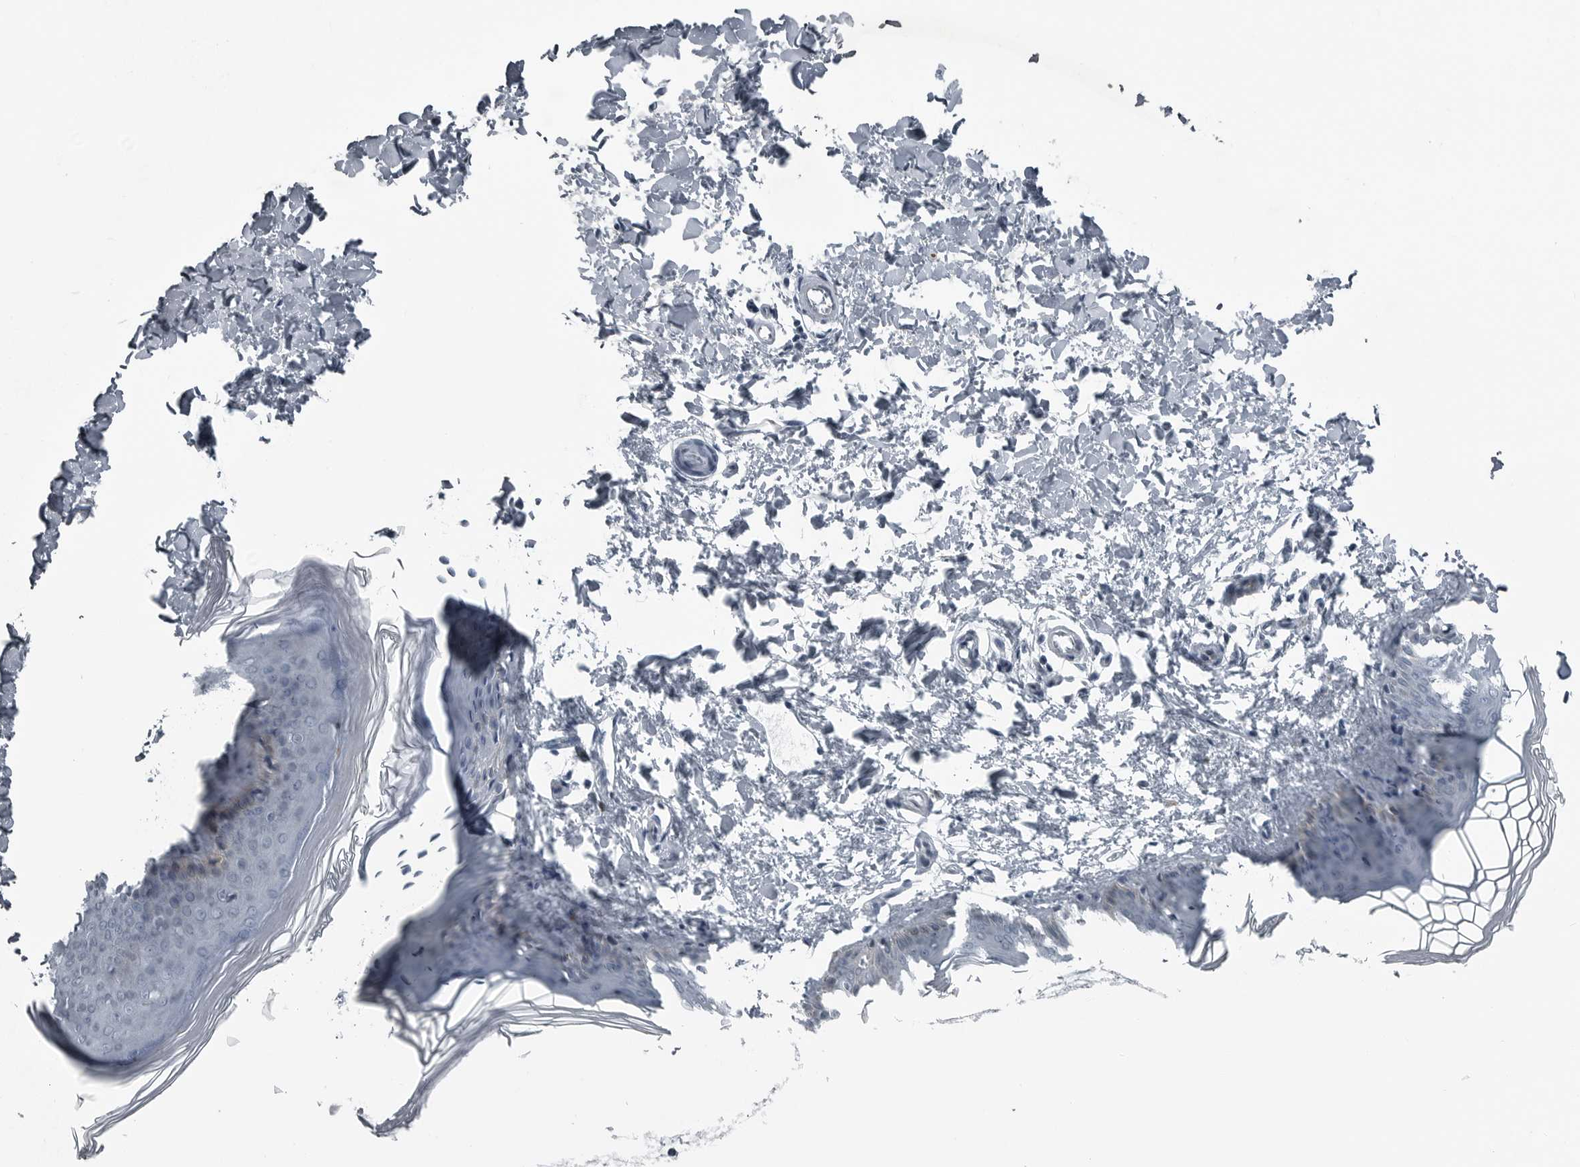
{"staining": {"intensity": "negative", "quantity": "none", "location": "none"}, "tissue": "skin", "cell_type": "Fibroblasts", "image_type": "normal", "snomed": [{"axis": "morphology", "description": "Normal tissue, NOS"}, {"axis": "topography", "description": "Skin"}], "caption": "This photomicrograph is of normal skin stained with immunohistochemistry to label a protein in brown with the nuclei are counter-stained blue. There is no staining in fibroblasts.", "gene": "DNAAF11", "patient": {"sex": "female", "age": 27}}